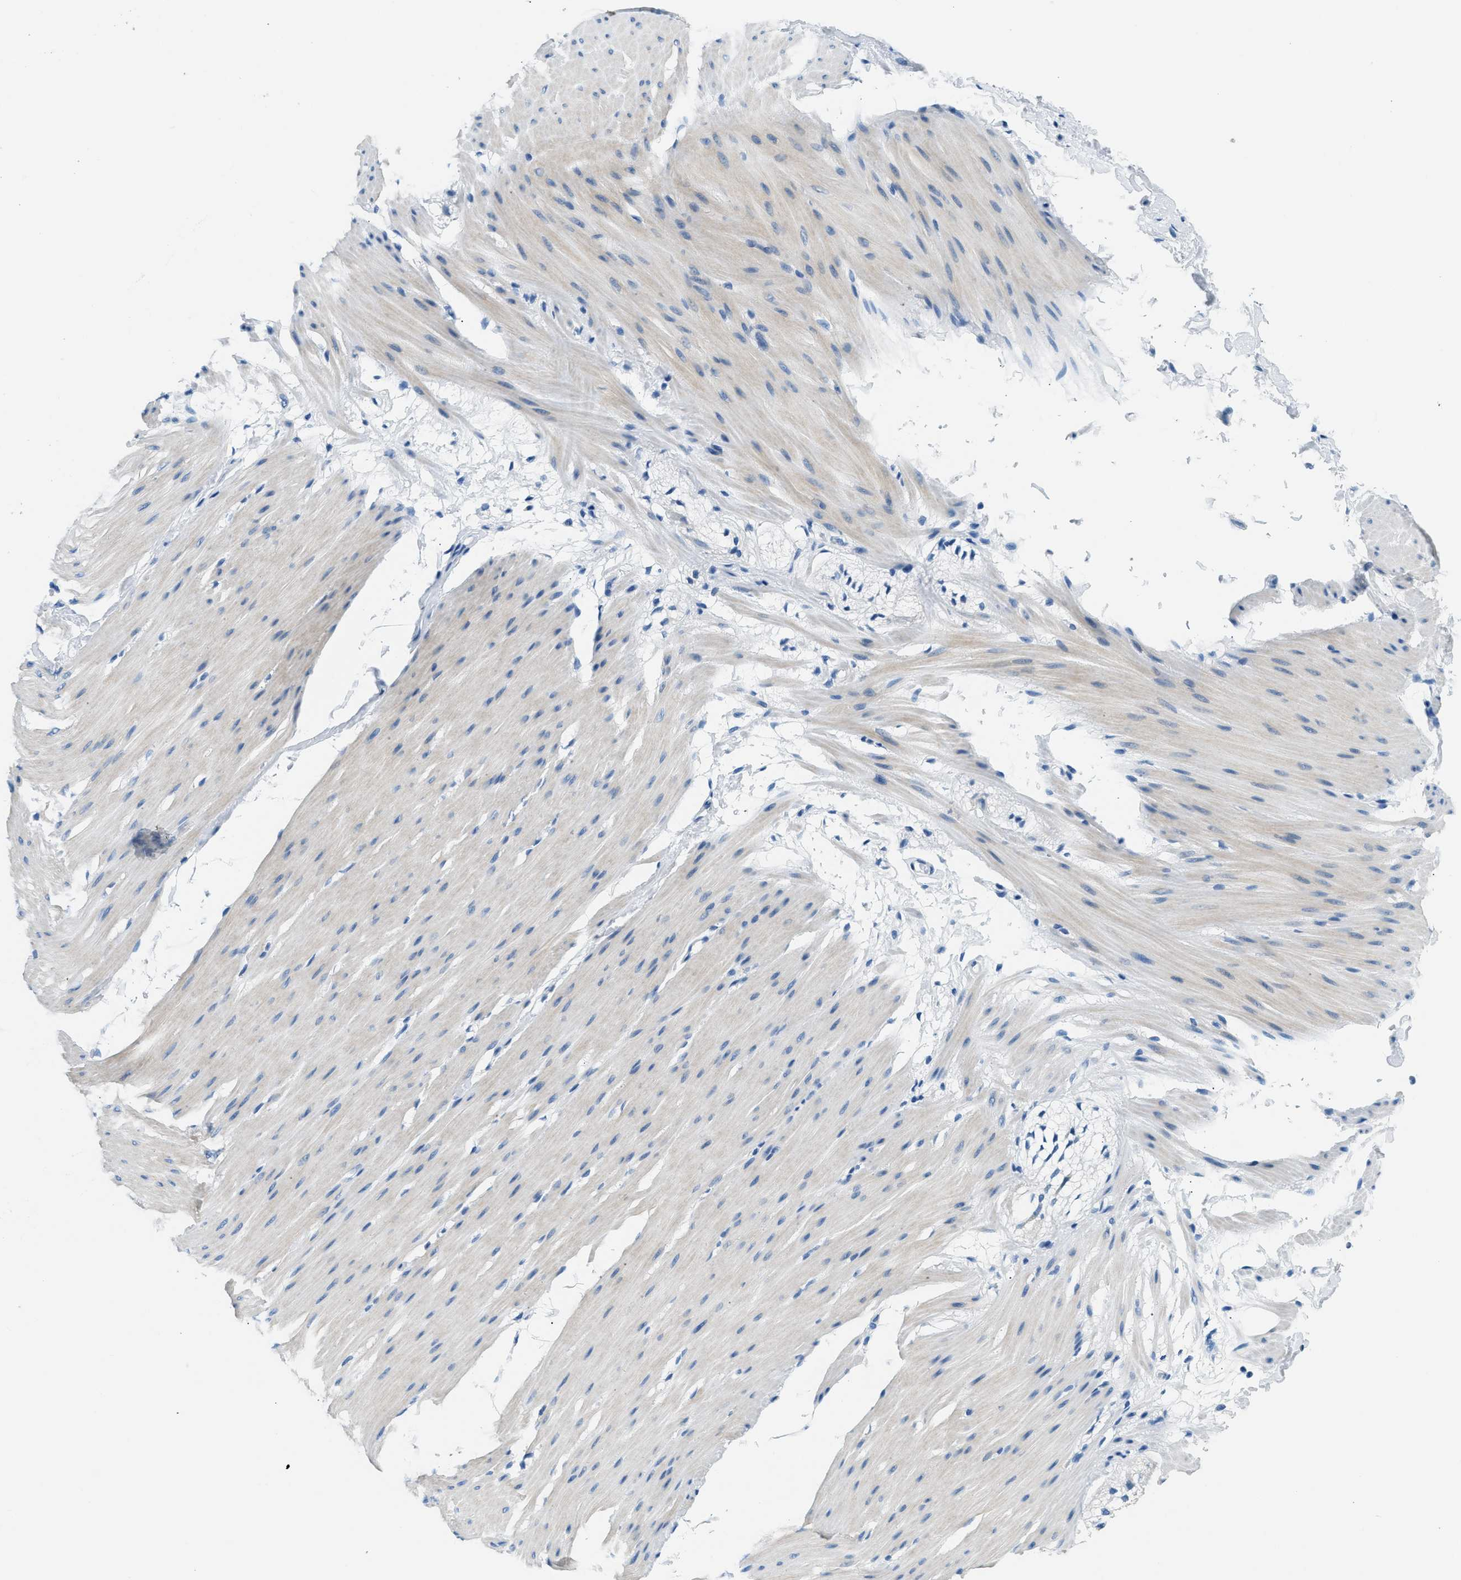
{"staining": {"intensity": "weak", "quantity": "<25%", "location": "cytoplasmic/membranous"}, "tissue": "smooth muscle", "cell_type": "Smooth muscle cells", "image_type": "normal", "snomed": [{"axis": "morphology", "description": "Normal tissue, NOS"}, {"axis": "topography", "description": "Smooth muscle"}, {"axis": "topography", "description": "Colon"}], "caption": "This photomicrograph is of benign smooth muscle stained with IHC to label a protein in brown with the nuclei are counter-stained blue. There is no positivity in smooth muscle cells. Brightfield microscopy of IHC stained with DAB (brown) and hematoxylin (blue), captured at high magnification.", "gene": "CLDN18", "patient": {"sex": "male", "age": 67}}